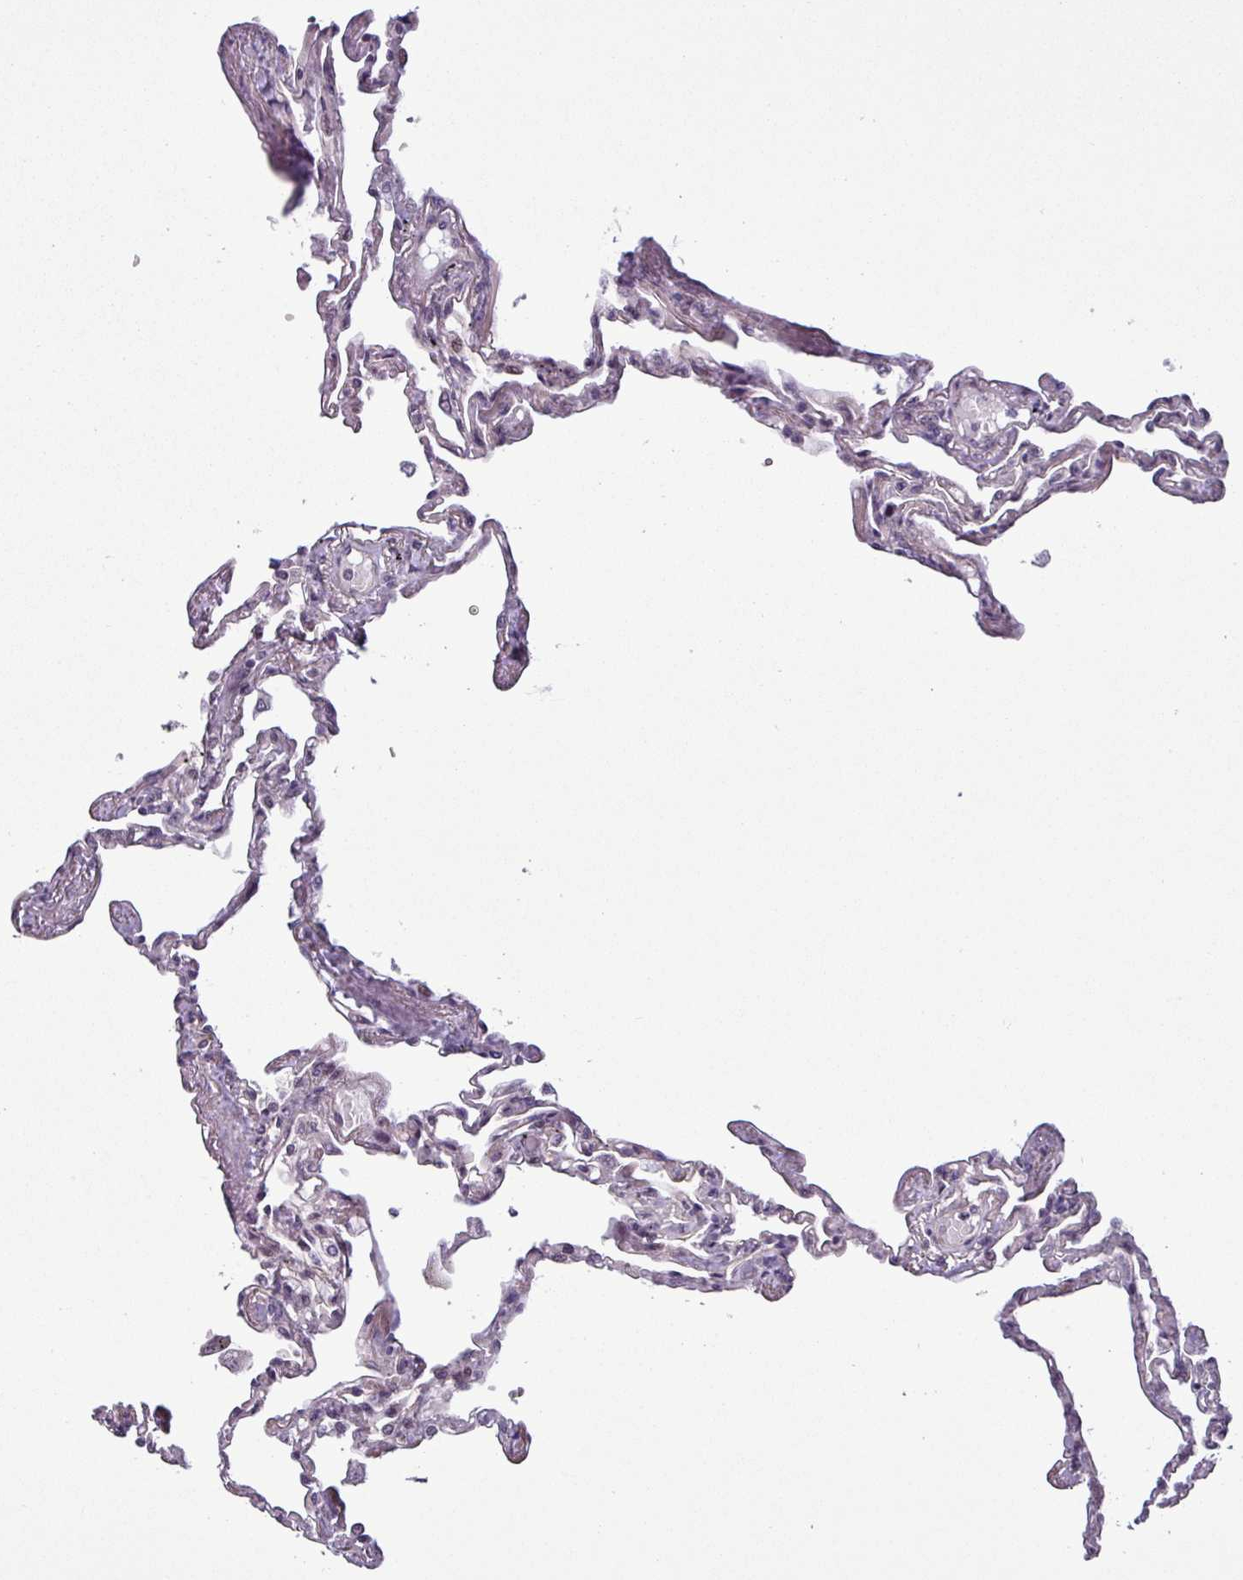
{"staining": {"intensity": "negative", "quantity": "none", "location": "none"}, "tissue": "lung", "cell_type": "Alveolar cells", "image_type": "normal", "snomed": [{"axis": "morphology", "description": "Normal tissue, NOS"}, {"axis": "topography", "description": "Lung"}], "caption": "Lung was stained to show a protein in brown. There is no significant positivity in alveolar cells. (DAB IHC visualized using brightfield microscopy, high magnification).", "gene": "NPFFR1", "patient": {"sex": "female", "age": 67}}